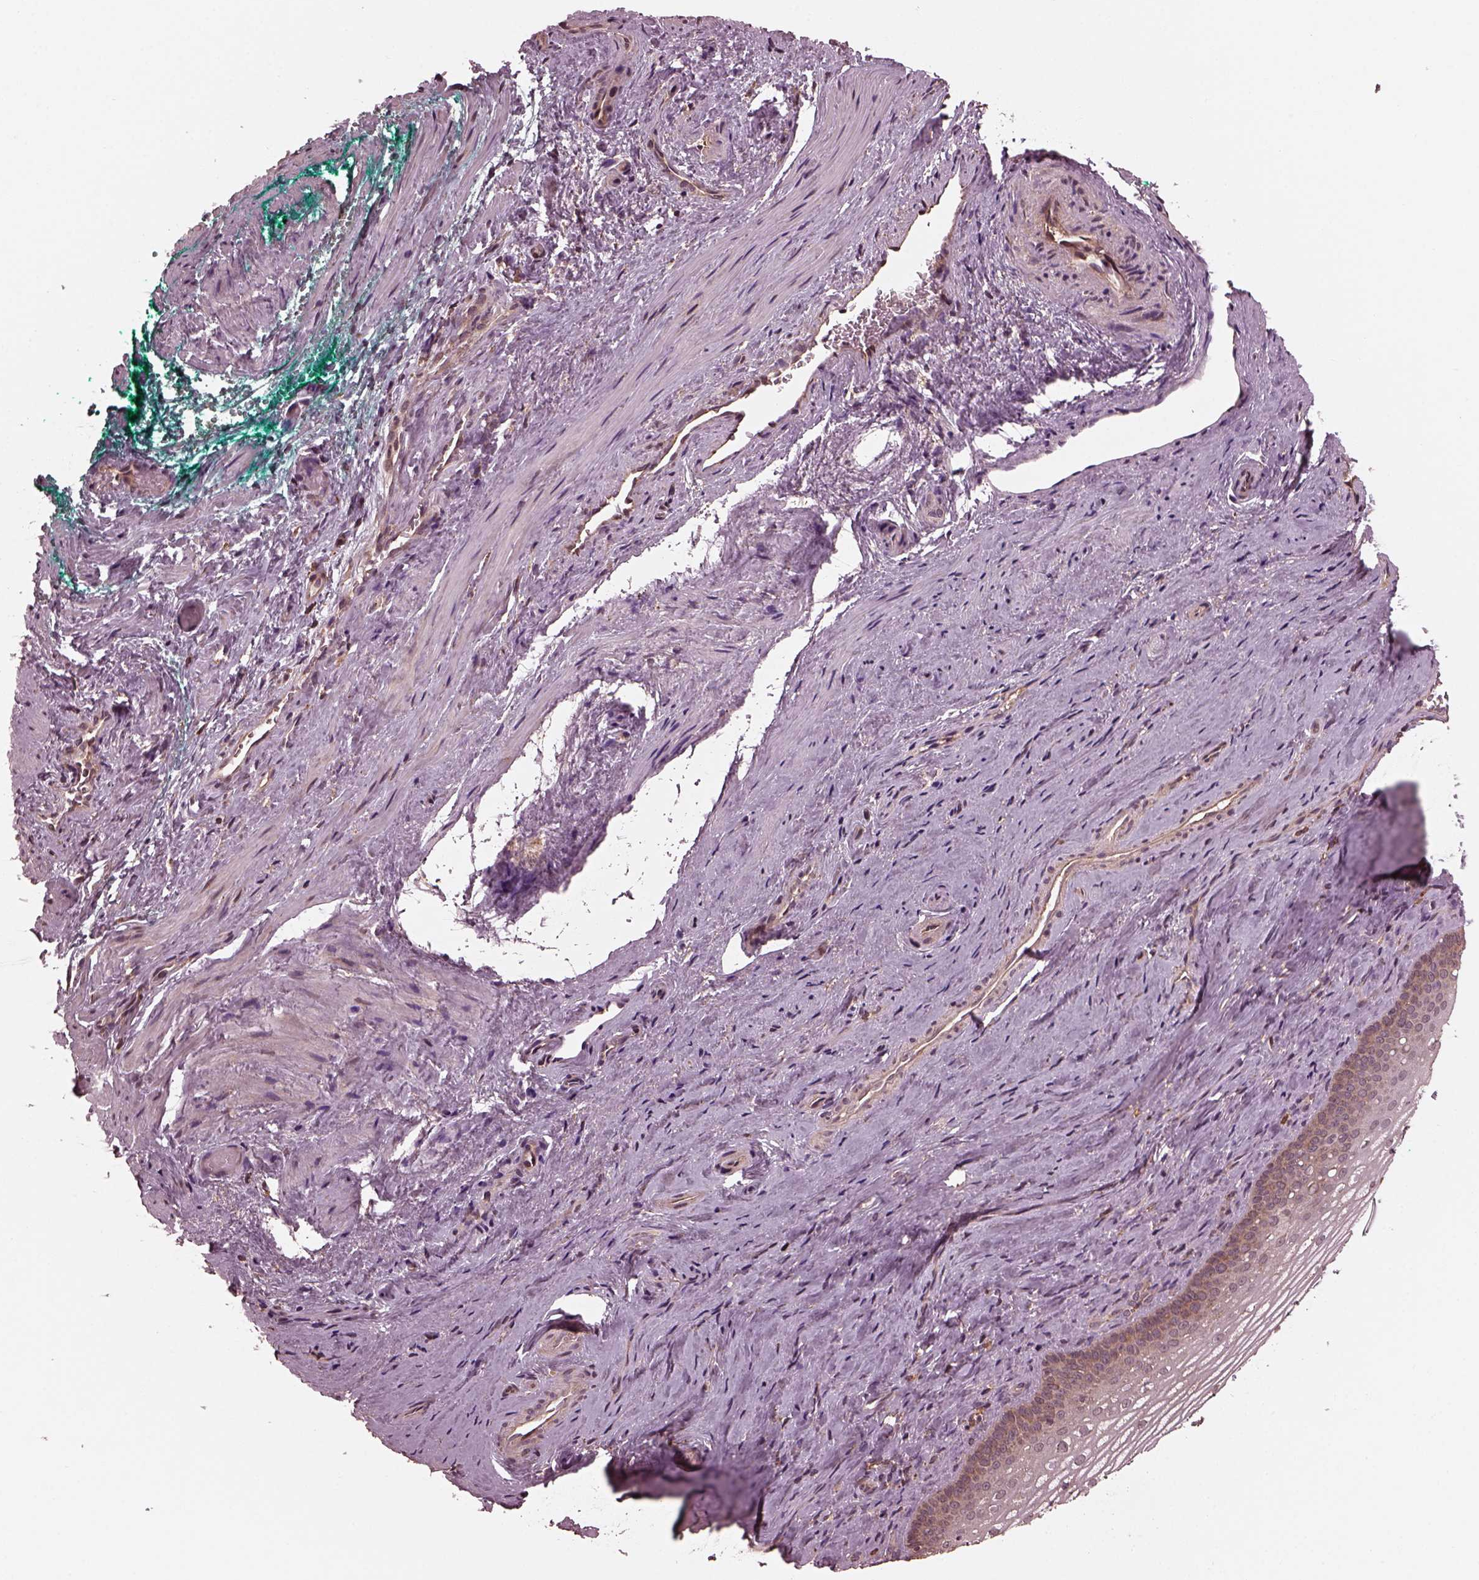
{"staining": {"intensity": "weak", "quantity": "25%-75%", "location": "cytoplasmic/membranous"}, "tissue": "vagina", "cell_type": "Squamous epithelial cells", "image_type": "normal", "snomed": [{"axis": "morphology", "description": "Normal tissue, NOS"}, {"axis": "topography", "description": "Vagina"}], "caption": "Immunohistochemistry of unremarkable vagina shows low levels of weak cytoplasmic/membranous positivity in approximately 25%-75% of squamous epithelial cells.", "gene": "ZNF292", "patient": {"sex": "female", "age": 44}}